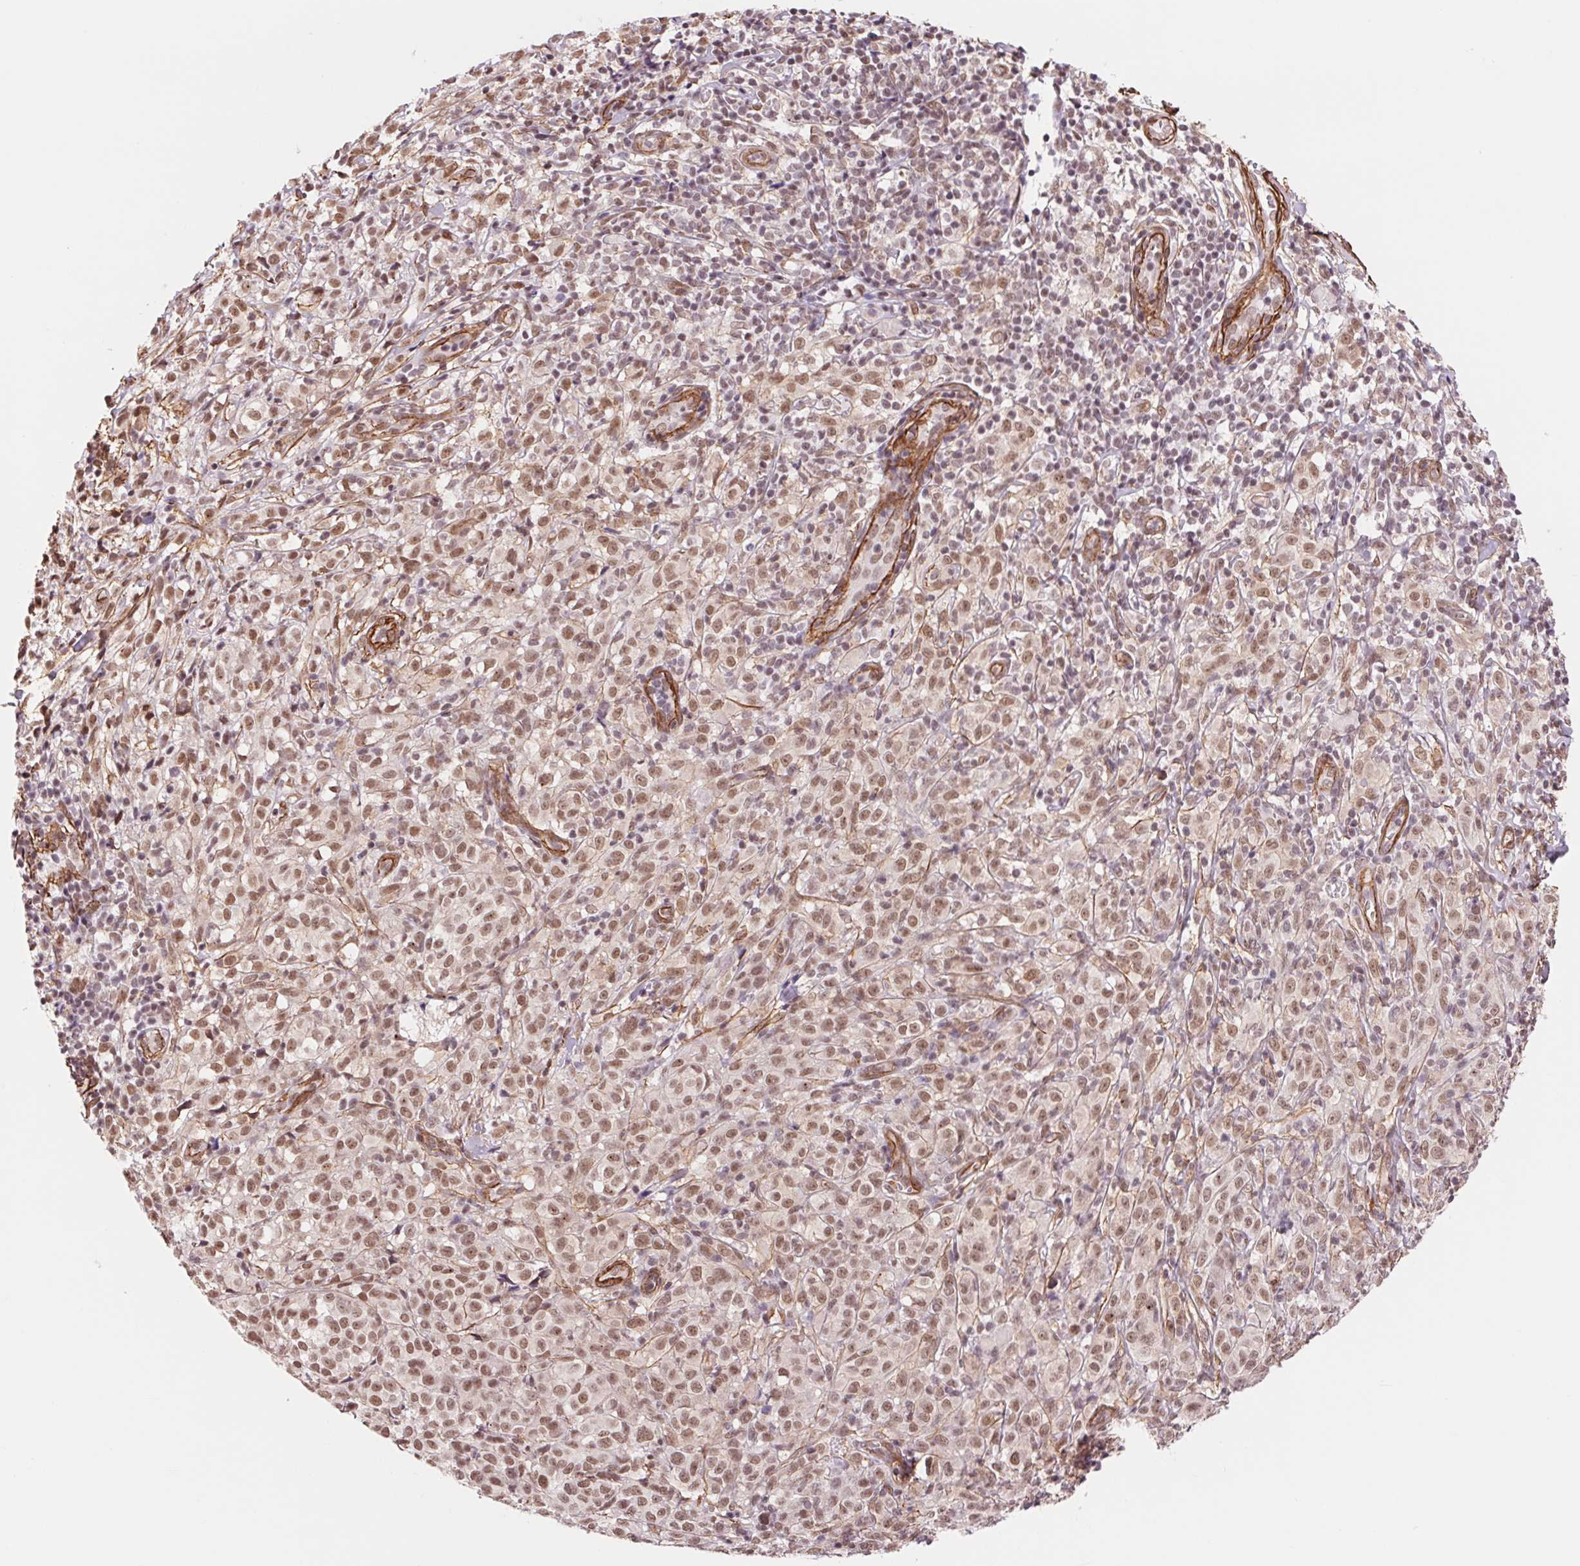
{"staining": {"intensity": "moderate", "quantity": ">75%", "location": "nuclear"}, "tissue": "melanoma", "cell_type": "Tumor cells", "image_type": "cancer", "snomed": [{"axis": "morphology", "description": "Malignant melanoma, NOS"}, {"axis": "topography", "description": "Skin"}], "caption": "Melanoma stained with immunohistochemistry shows moderate nuclear staining in about >75% of tumor cells.", "gene": "BCAT1", "patient": {"sex": "male", "age": 85}}